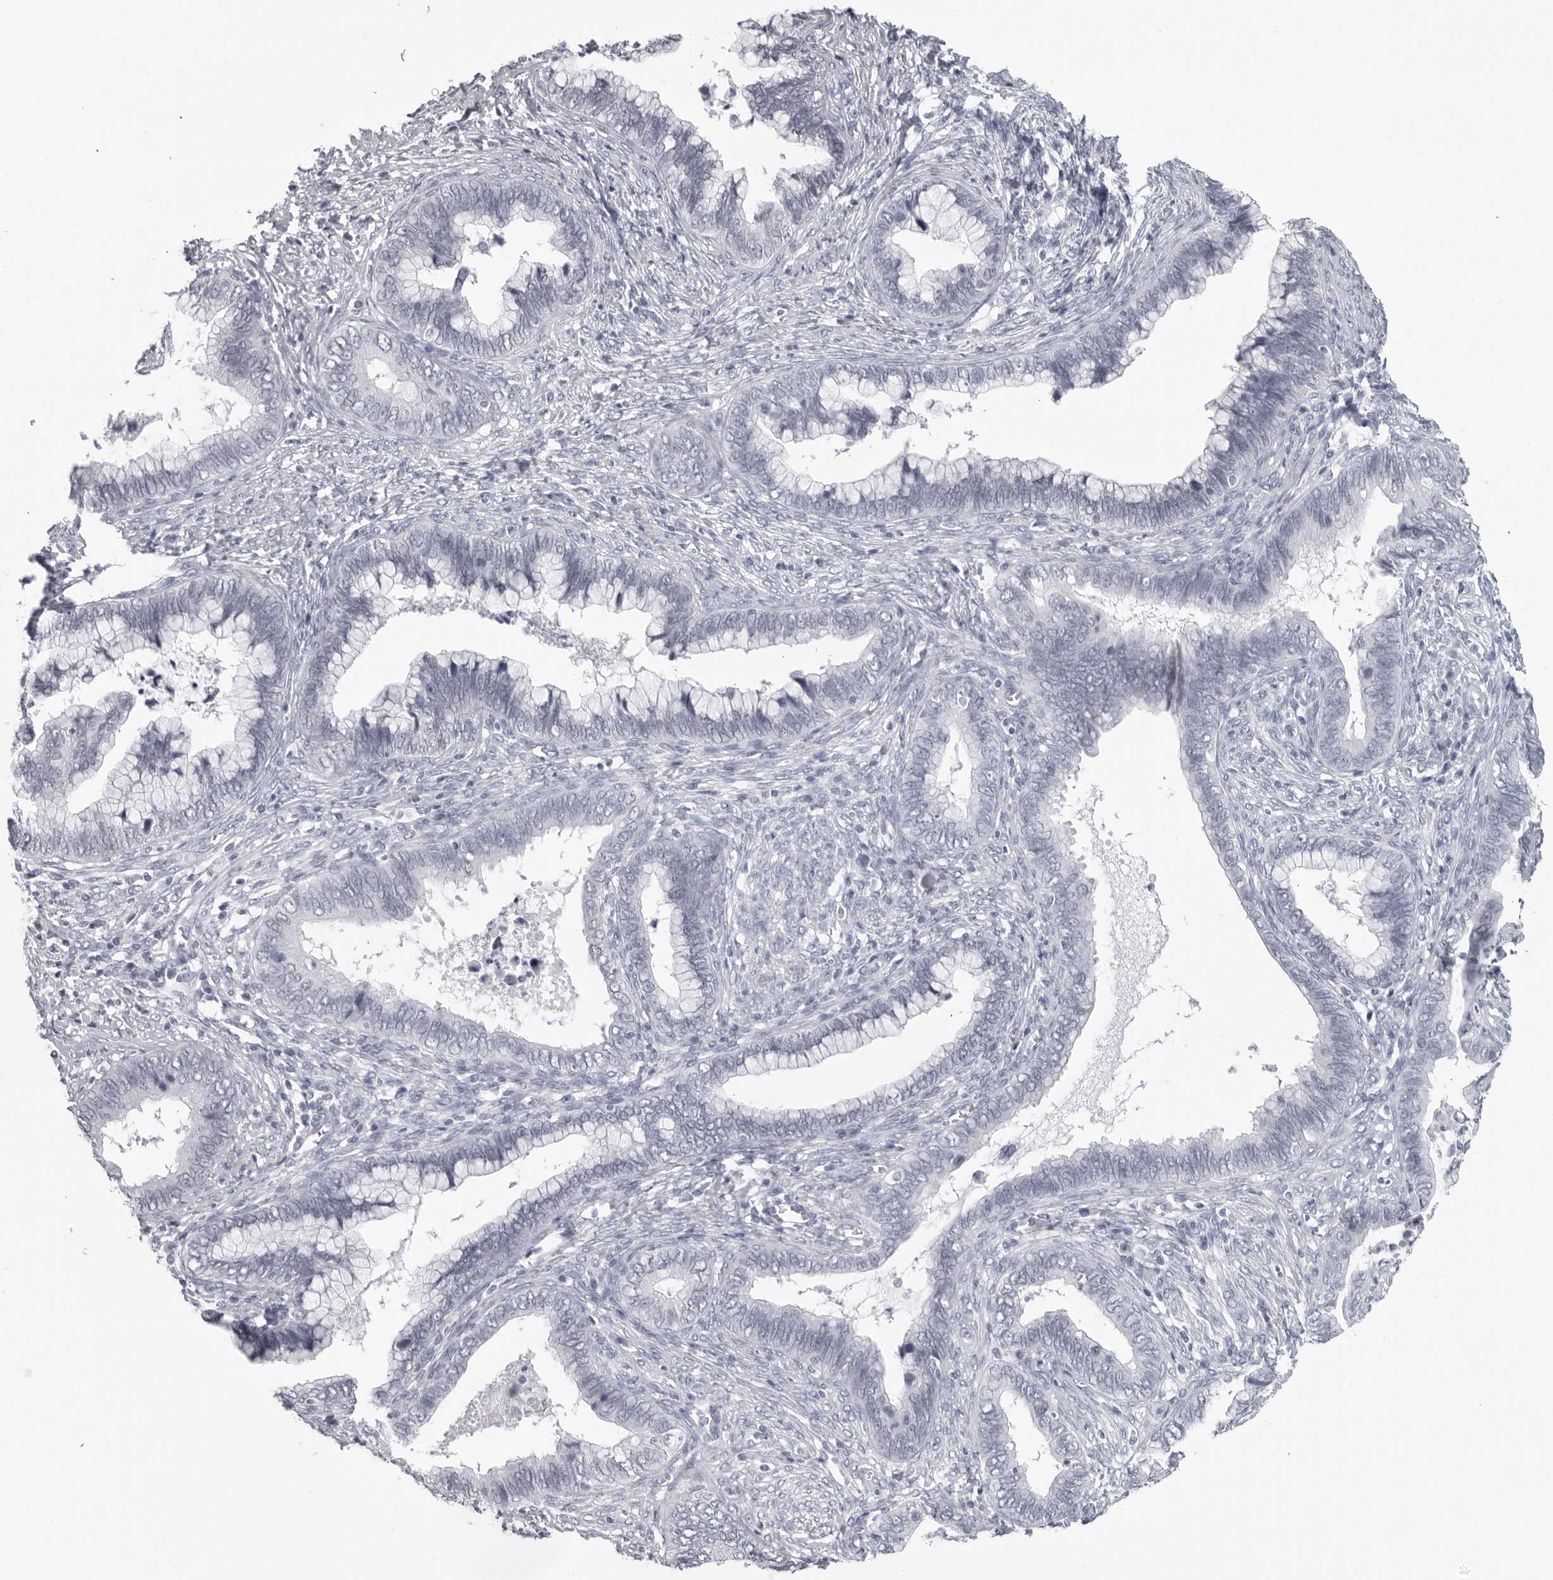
{"staining": {"intensity": "negative", "quantity": "none", "location": "none"}, "tissue": "cervical cancer", "cell_type": "Tumor cells", "image_type": "cancer", "snomed": [{"axis": "morphology", "description": "Adenocarcinoma, NOS"}, {"axis": "topography", "description": "Cervix"}], "caption": "Histopathology image shows no protein expression in tumor cells of cervical adenocarcinoma tissue.", "gene": "ESPN", "patient": {"sex": "female", "age": 44}}